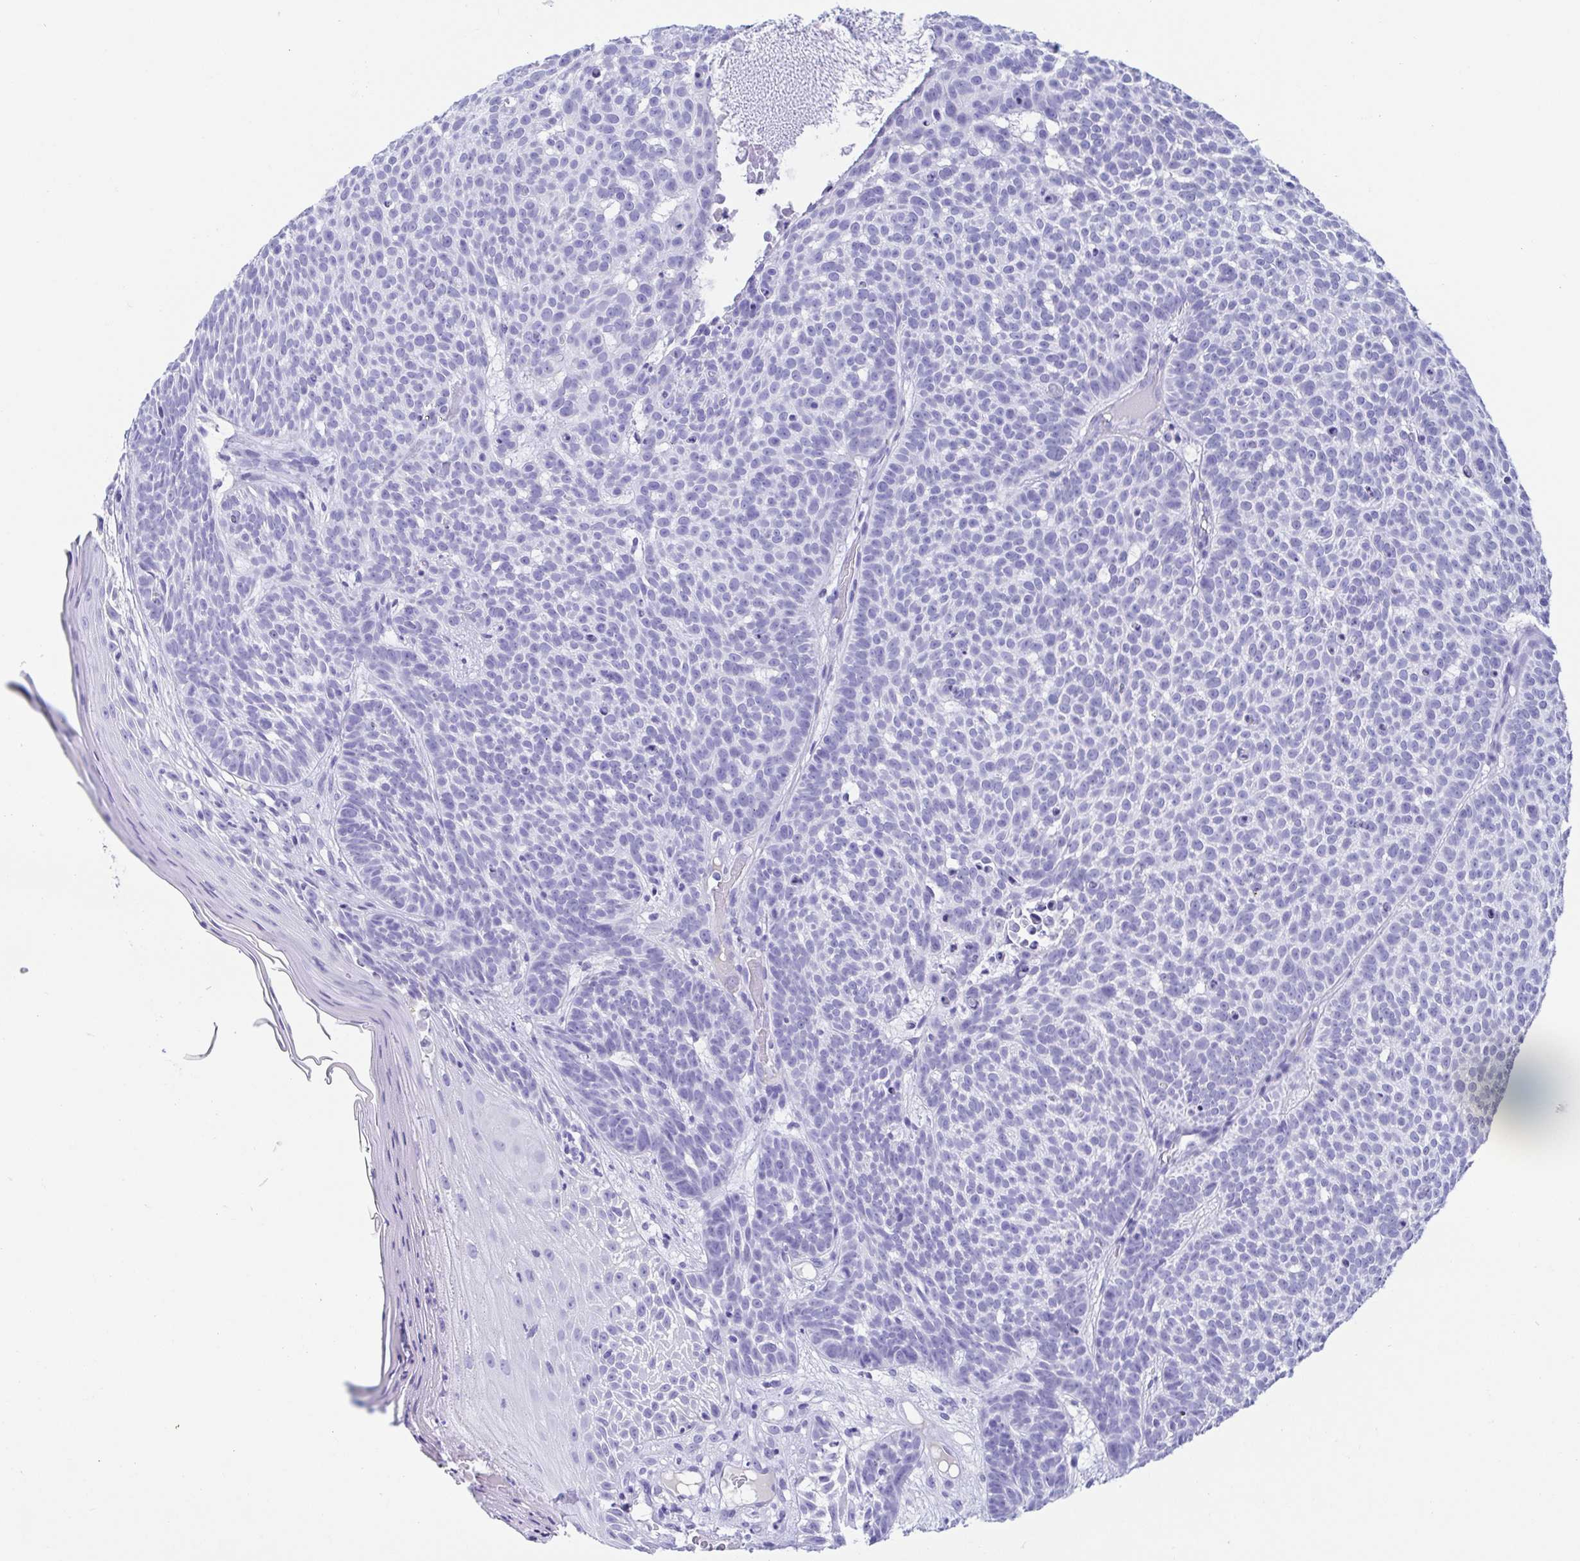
{"staining": {"intensity": "negative", "quantity": "none", "location": "none"}, "tissue": "skin cancer", "cell_type": "Tumor cells", "image_type": "cancer", "snomed": [{"axis": "morphology", "description": "Basal cell carcinoma"}, {"axis": "topography", "description": "Skin"}], "caption": "Protein analysis of skin cancer demonstrates no significant expression in tumor cells.", "gene": "GKN1", "patient": {"sex": "male", "age": 90}}